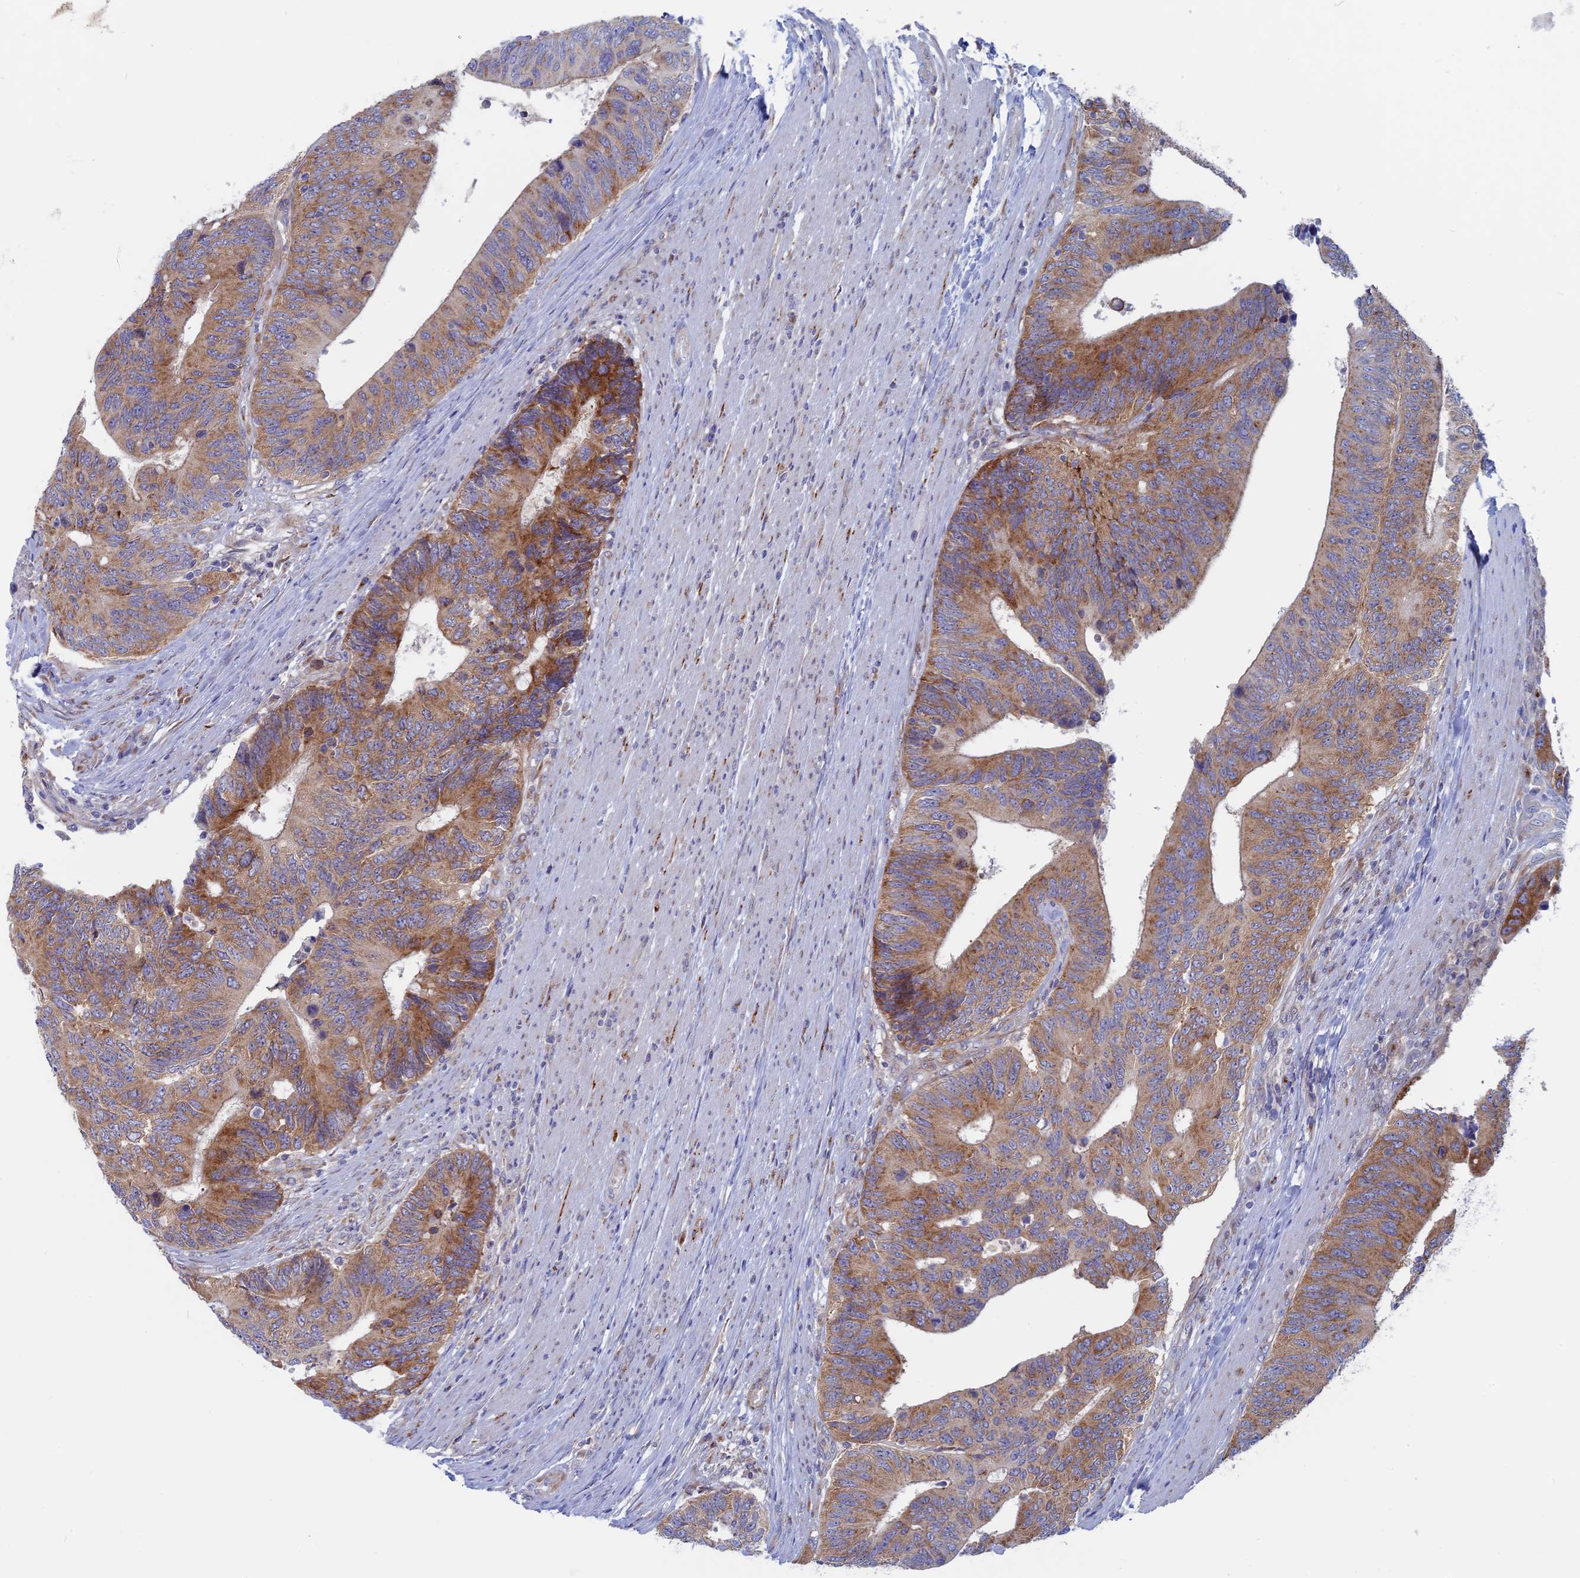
{"staining": {"intensity": "moderate", "quantity": ">75%", "location": "cytoplasmic/membranous"}, "tissue": "colorectal cancer", "cell_type": "Tumor cells", "image_type": "cancer", "snomed": [{"axis": "morphology", "description": "Adenocarcinoma, NOS"}, {"axis": "topography", "description": "Colon"}], "caption": "A medium amount of moderate cytoplasmic/membranous staining is present in about >75% of tumor cells in adenocarcinoma (colorectal) tissue.", "gene": "TBC1D30", "patient": {"sex": "male", "age": 87}}